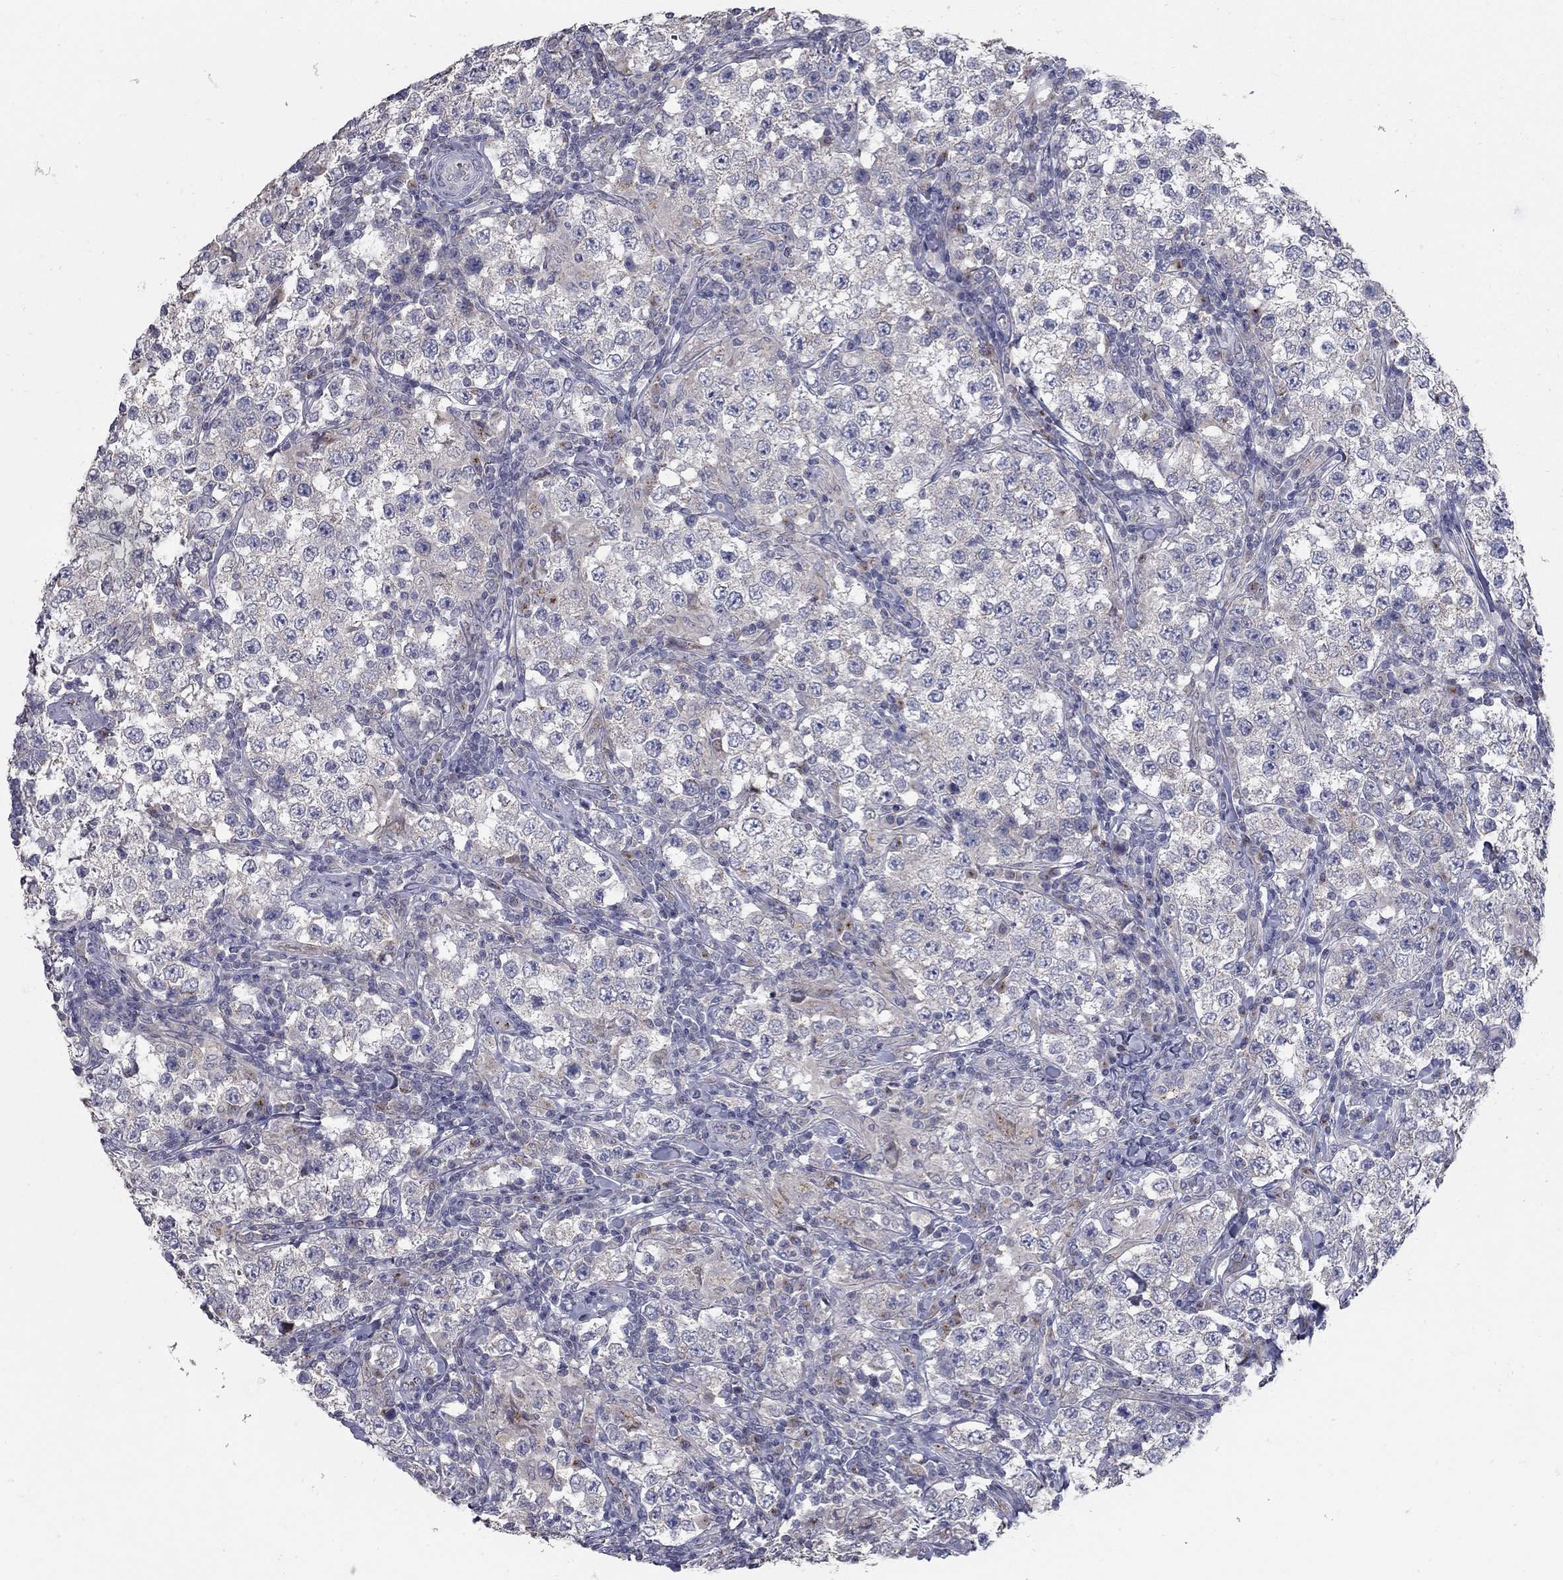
{"staining": {"intensity": "negative", "quantity": "none", "location": "none"}, "tissue": "testis cancer", "cell_type": "Tumor cells", "image_type": "cancer", "snomed": [{"axis": "morphology", "description": "Seminoma, NOS"}, {"axis": "morphology", "description": "Carcinoma, Embryonal, NOS"}, {"axis": "topography", "description": "Testis"}], "caption": "High power microscopy histopathology image of an IHC image of testis cancer, revealing no significant expression in tumor cells. (Brightfield microscopy of DAB IHC at high magnification).", "gene": "KIAA0319L", "patient": {"sex": "male", "age": 41}}